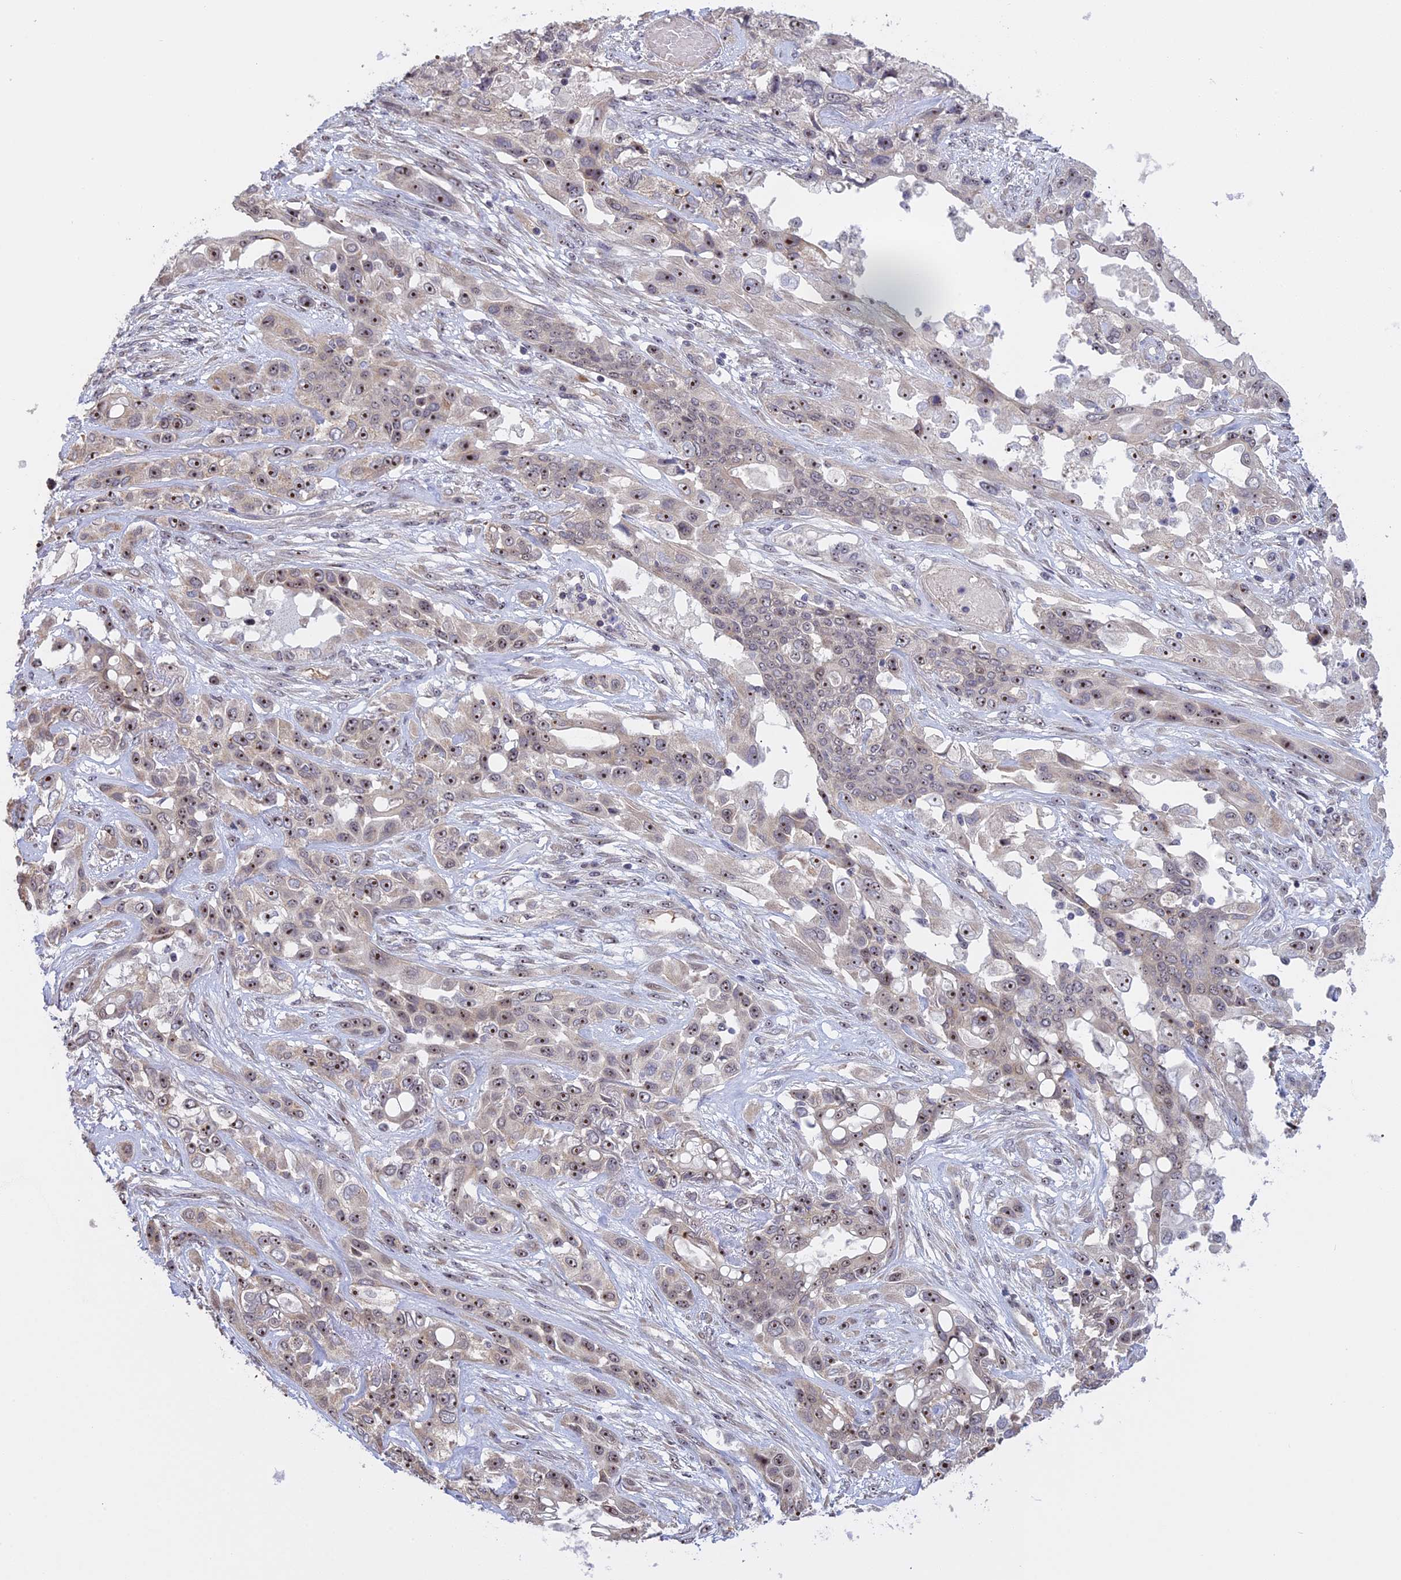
{"staining": {"intensity": "moderate", "quantity": "25%-75%", "location": "nuclear"}, "tissue": "lung cancer", "cell_type": "Tumor cells", "image_type": "cancer", "snomed": [{"axis": "morphology", "description": "Squamous cell carcinoma, NOS"}, {"axis": "topography", "description": "Lung"}], "caption": "DAB (3,3'-diaminobenzidine) immunohistochemical staining of human lung squamous cell carcinoma shows moderate nuclear protein positivity in approximately 25%-75% of tumor cells. The protein of interest is stained brown, and the nuclei are stained in blue (DAB IHC with brightfield microscopy, high magnification).", "gene": "MGA", "patient": {"sex": "female", "age": 70}}